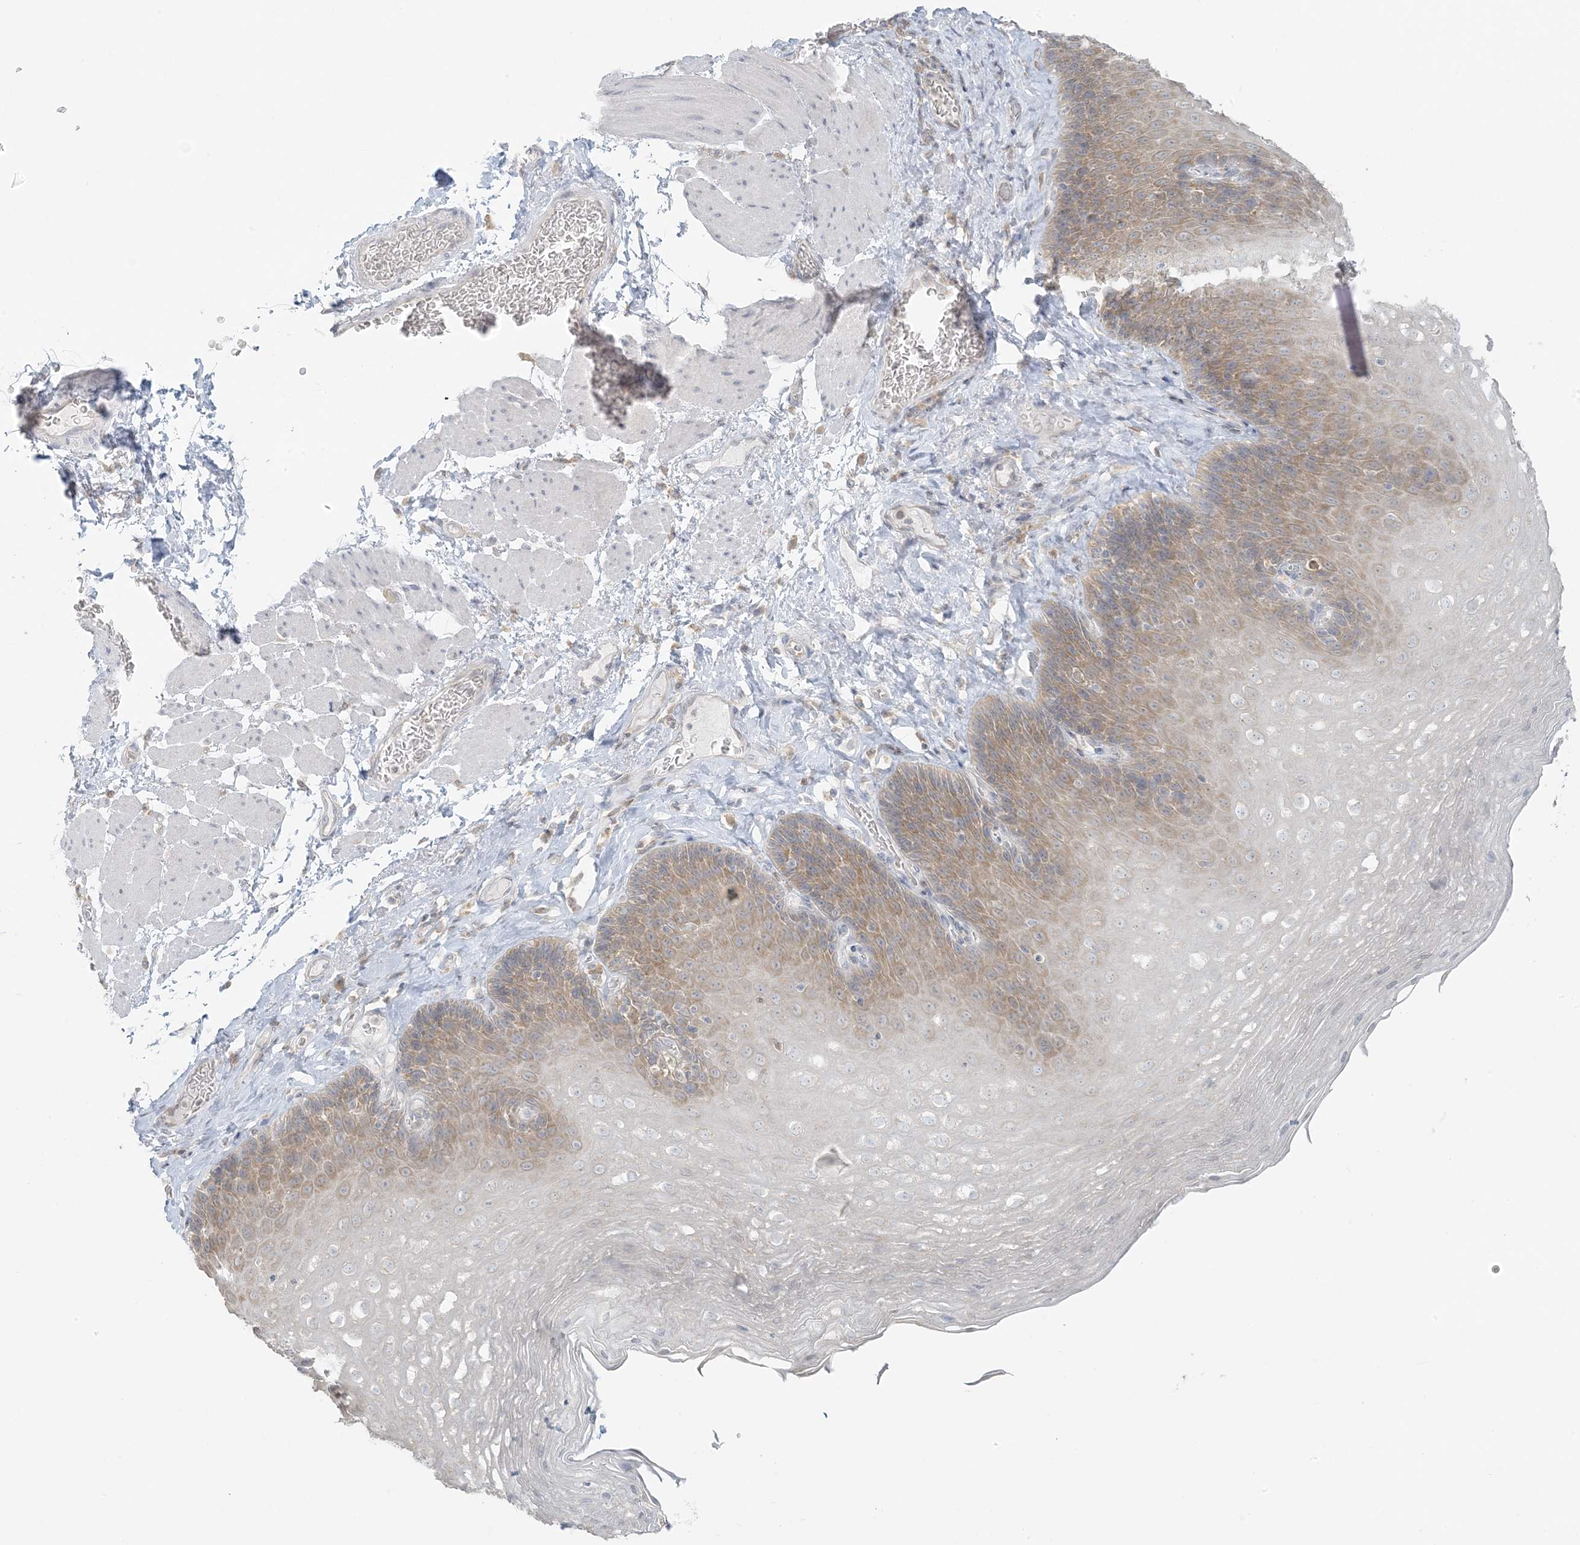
{"staining": {"intensity": "moderate", "quantity": "25%-75%", "location": "cytoplasmic/membranous"}, "tissue": "esophagus", "cell_type": "Squamous epithelial cells", "image_type": "normal", "snomed": [{"axis": "morphology", "description": "Normal tissue, NOS"}, {"axis": "topography", "description": "Esophagus"}], "caption": "Normal esophagus displays moderate cytoplasmic/membranous expression in approximately 25%-75% of squamous epithelial cells.", "gene": "EEFSEC", "patient": {"sex": "female", "age": 66}}